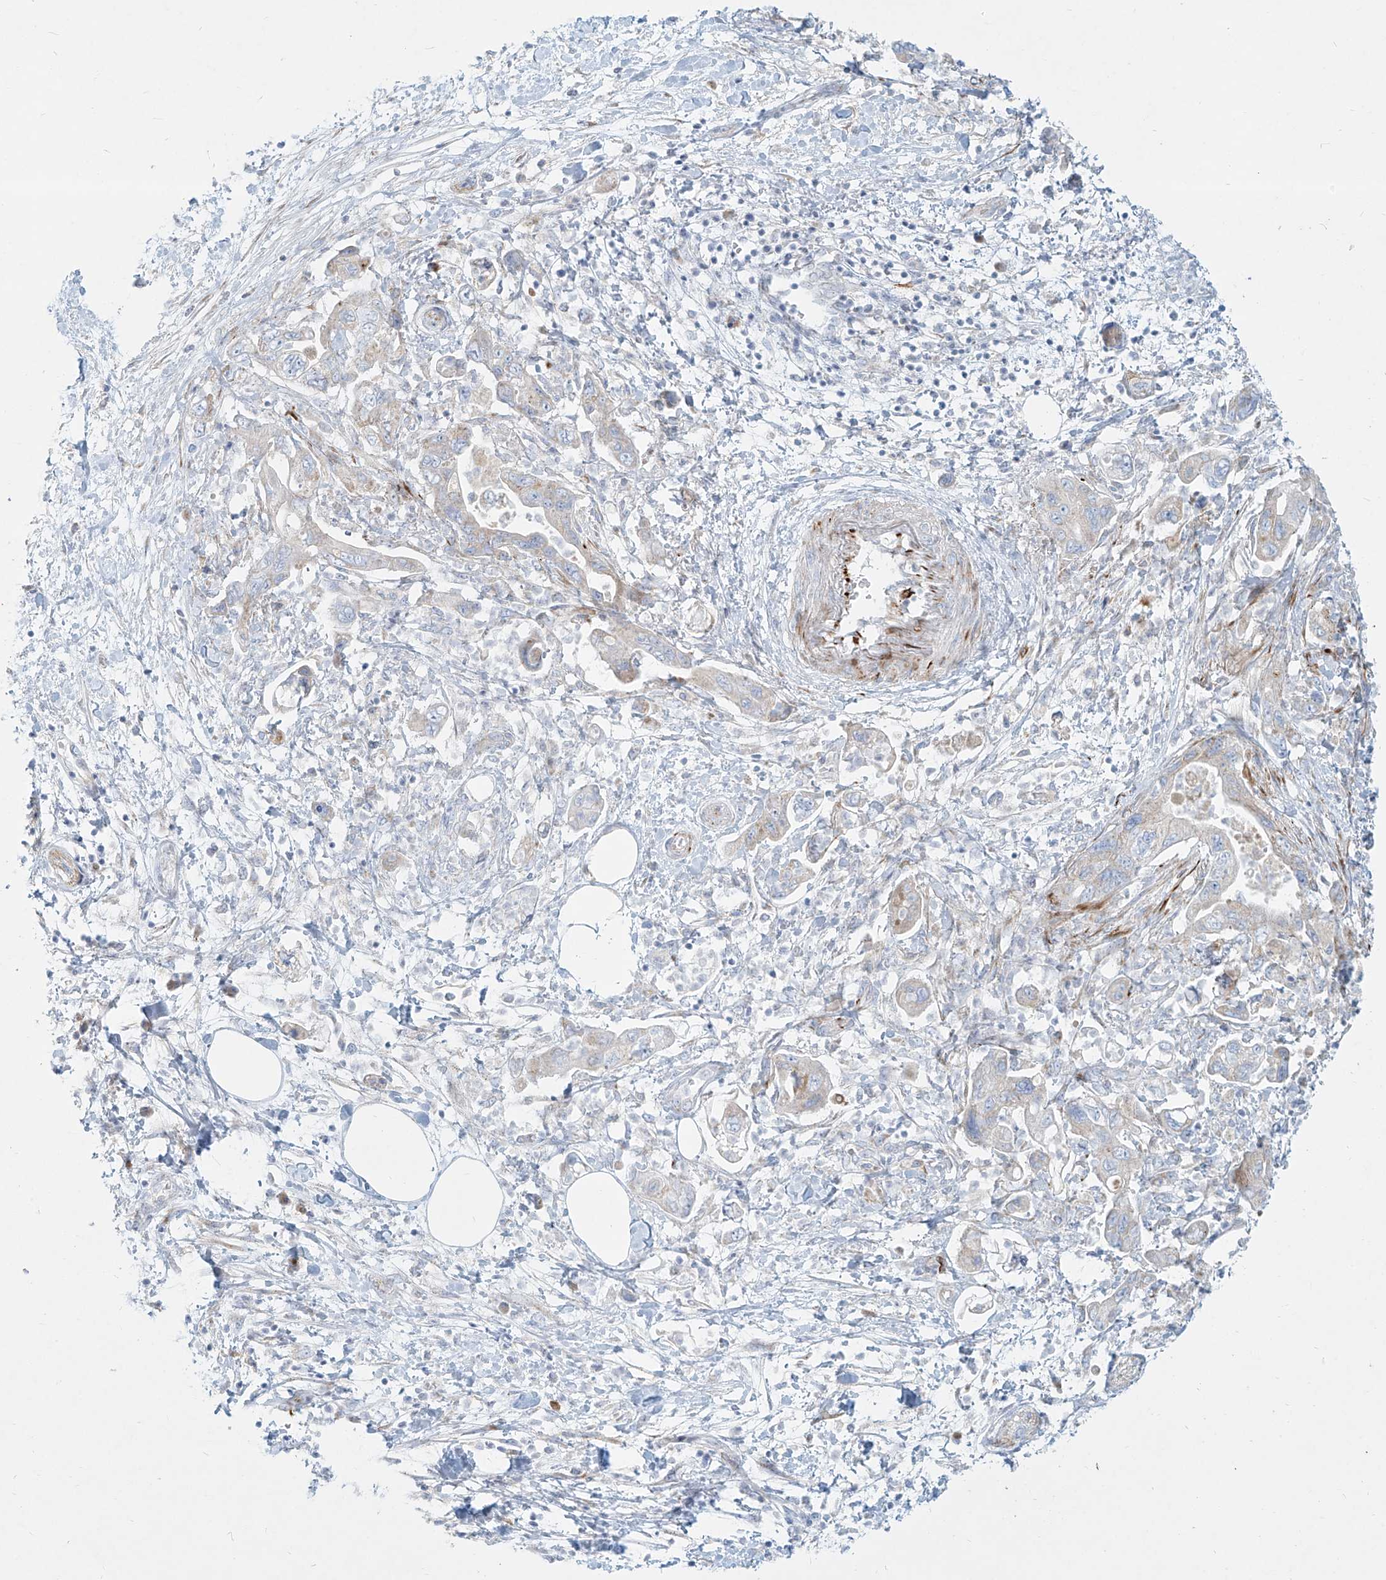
{"staining": {"intensity": "negative", "quantity": "none", "location": "none"}, "tissue": "pancreatic cancer", "cell_type": "Tumor cells", "image_type": "cancer", "snomed": [{"axis": "morphology", "description": "Adenocarcinoma, NOS"}, {"axis": "topography", "description": "Pancreas"}], "caption": "High magnification brightfield microscopy of adenocarcinoma (pancreatic) stained with DAB (brown) and counterstained with hematoxylin (blue): tumor cells show no significant staining. Brightfield microscopy of immunohistochemistry (IHC) stained with DAB (brown) and hematoxylin (blue), captured at high magnification.", "gene": "MTX2", "patient": {"sex": "female", "age": 73}}